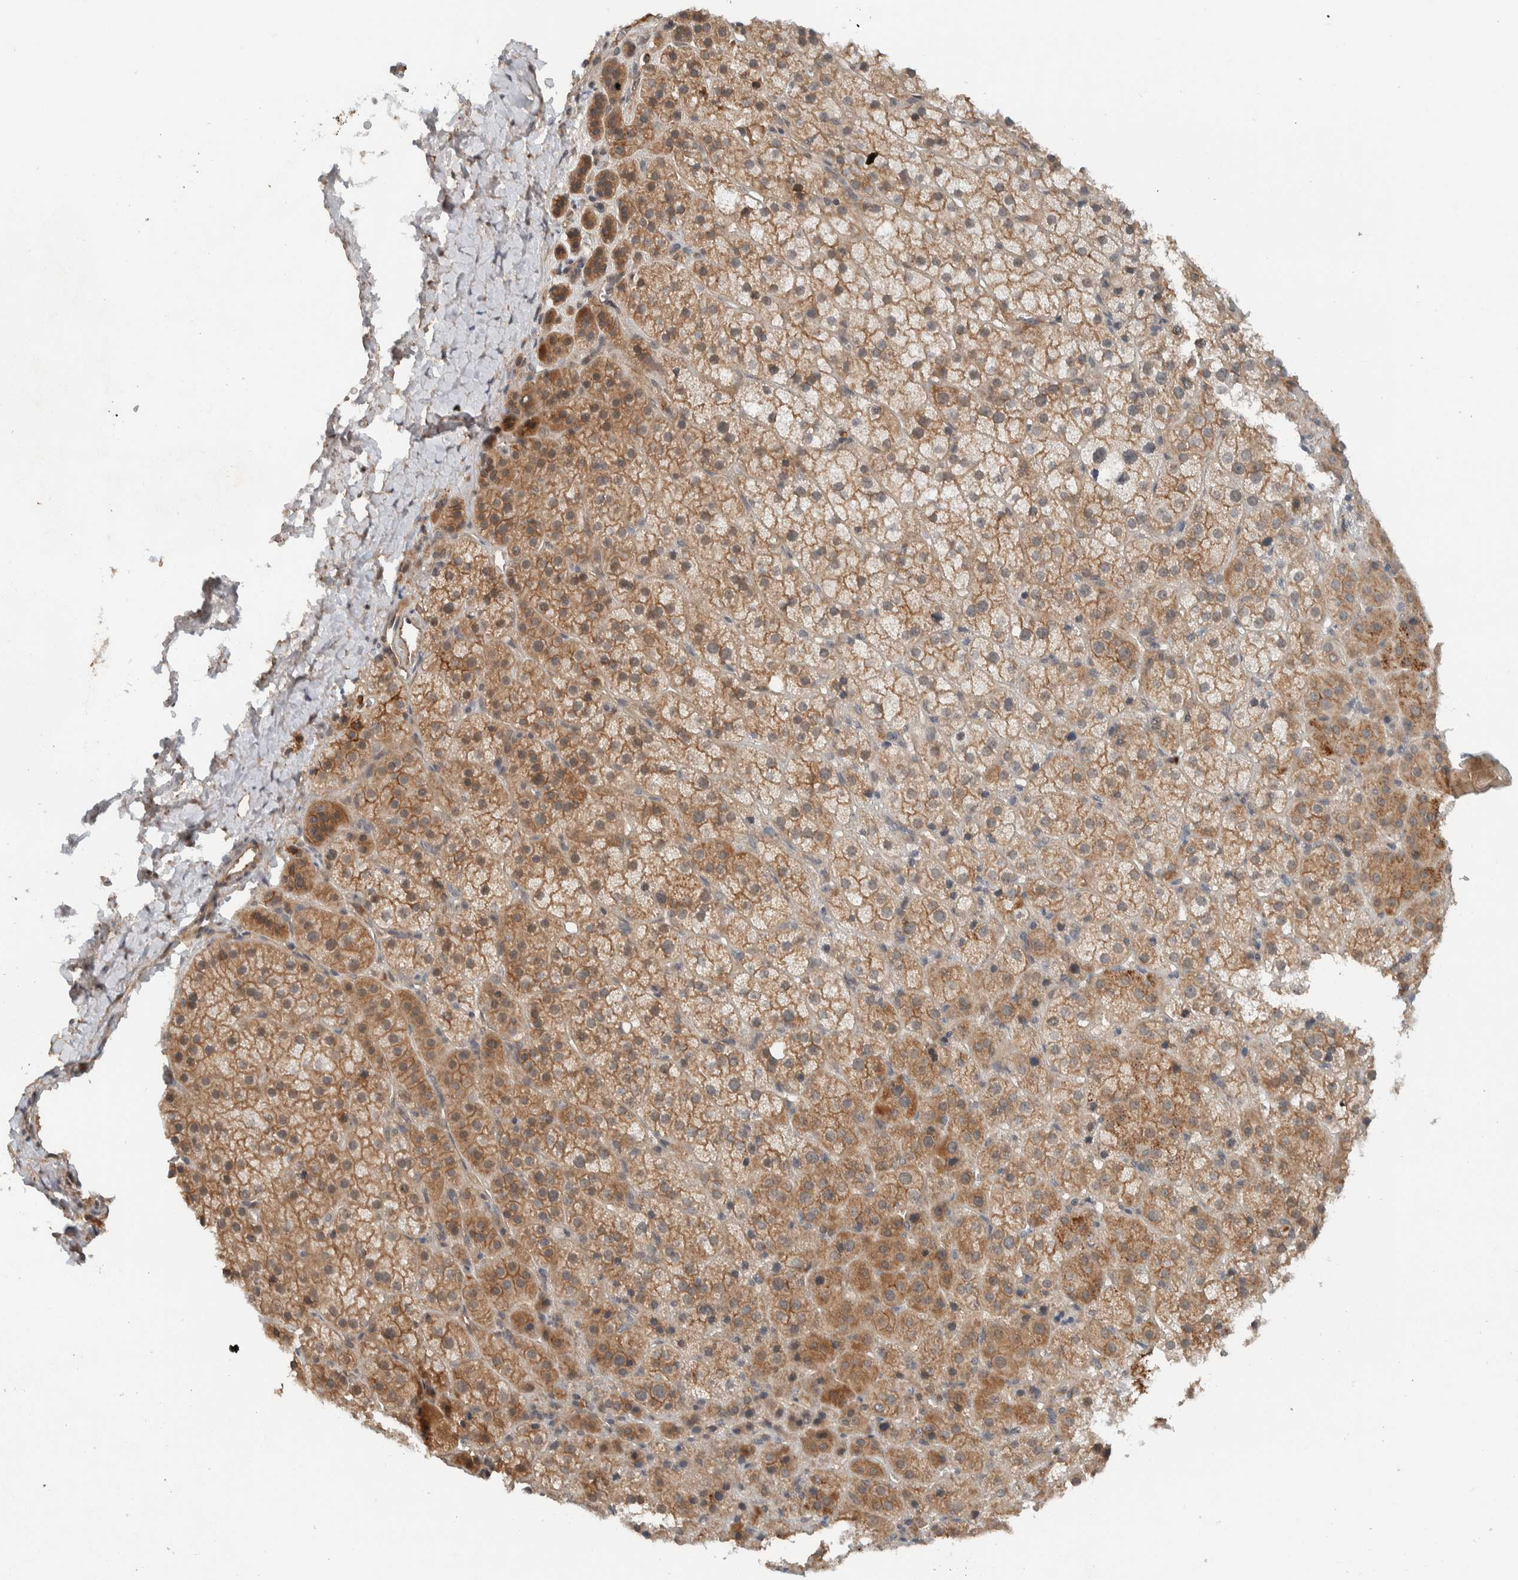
{"staining": {"intensity": "moderate", "quantity": ">75%", "location": "cytoplasmic/membranous"}, "tissue": "adrenal gland", "cell_type": "Glandular cells", "image_type": "normal", "snomed": [{"axis": "morphology", "description": "Normal tissue, NOS"}, {"axis": "topography", "description": "Adrenal gland"}], "caption": "The micrograph displays immunohistochemical staining of unremarkable adrenal gland. There is moderate cytoplasmic/membranous expression is identified in approximately >75% of glandular cells.", "gene": "ARMC7", "patient": {"sex": "female", "age": 57}}